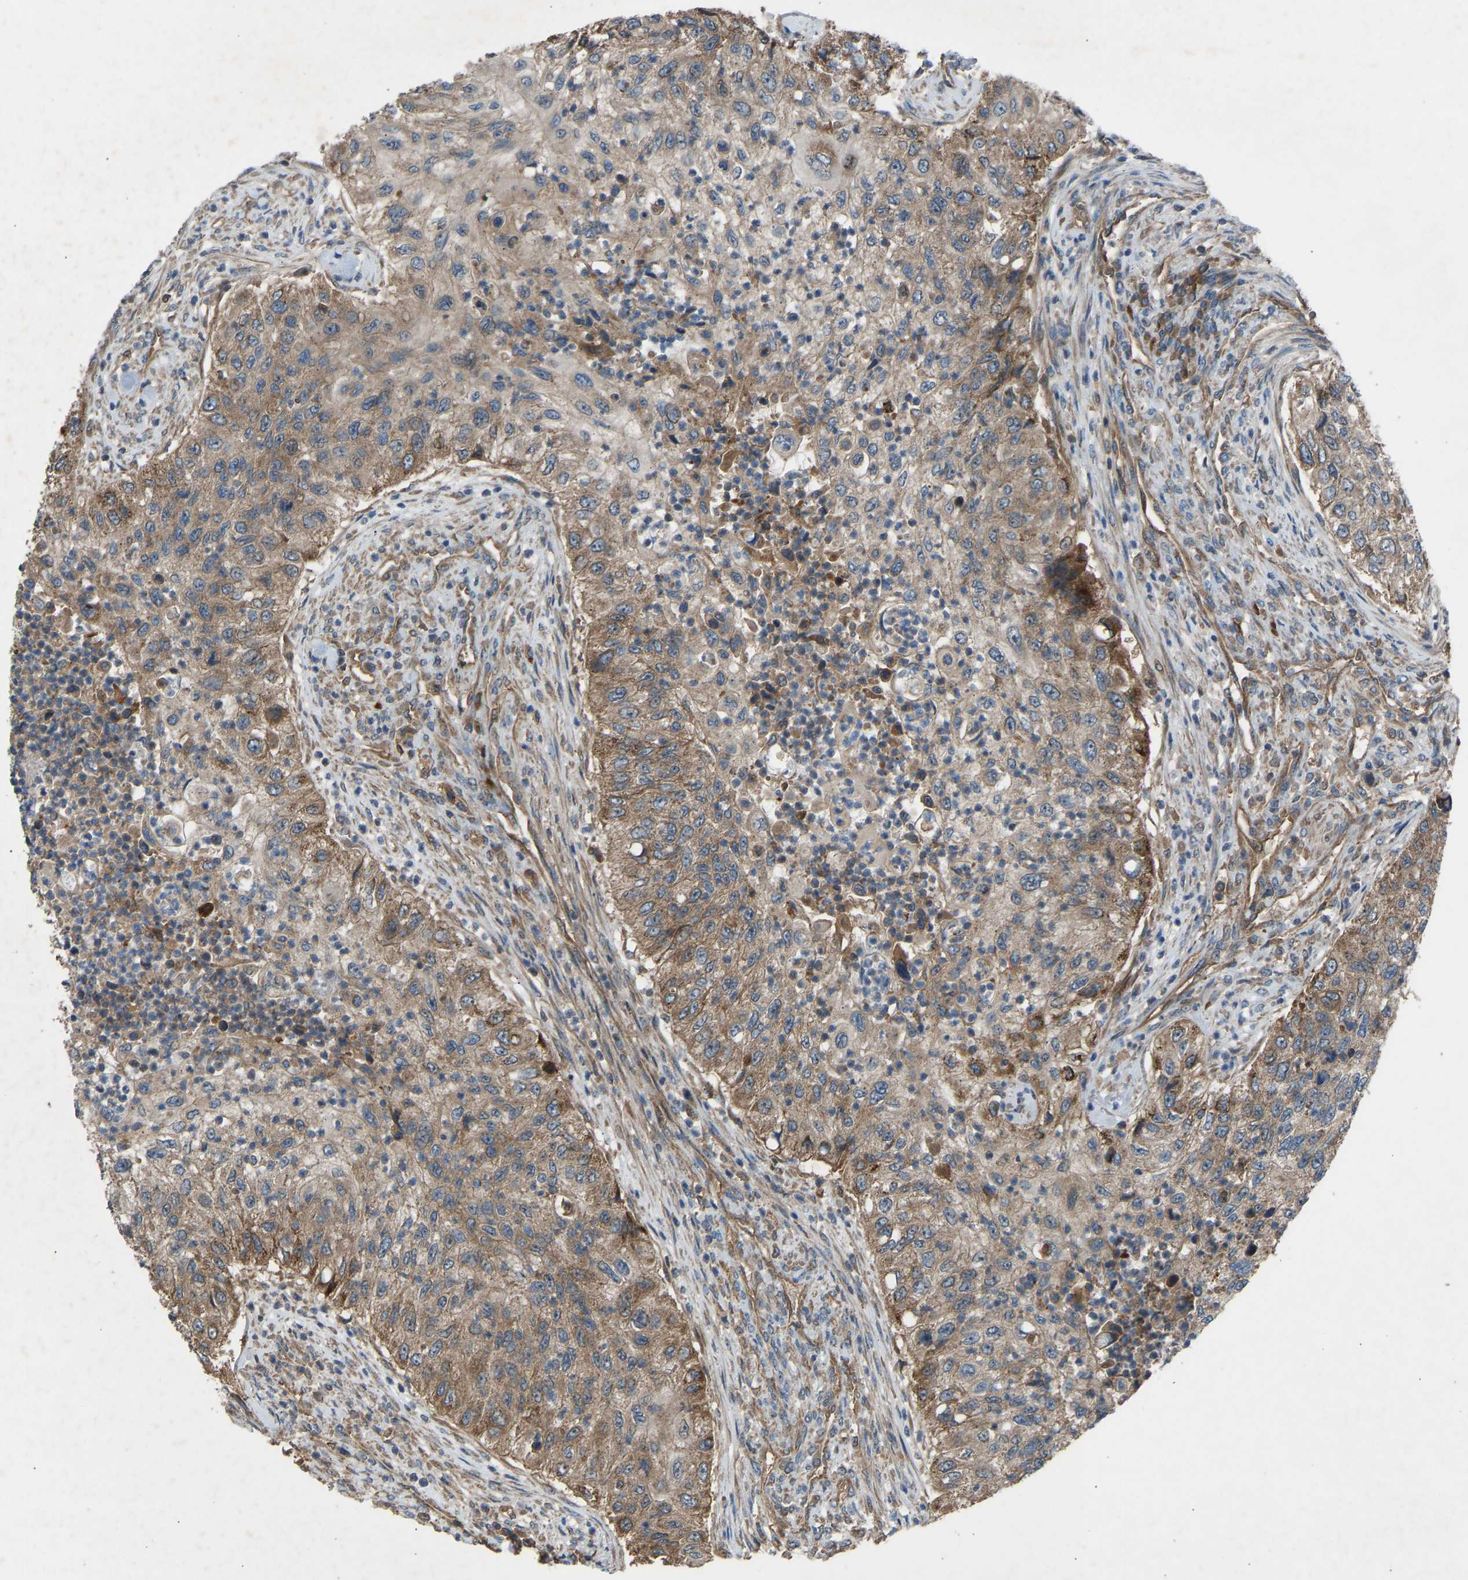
{"staining": {"intensity": "weak", "quantity": ">75%", "location": "cytoplasmic/membranous"}, "tissue": "urothelial cancer", "cell_type": "Tumor cells", "image_type": "cancer", "snomed": [{"axis": "morphology", "description": "Urothelial carcinoma, High grade"}, {"axis": "topography", "description": "Urinary bladder"}], "caption": "The photomicrograph demonstrates a brown stain indicating the presence of a protein in the cytoplasmic/membranous of tumor cells in urothelial cancer.", "gene": "GAS2L1", "patient": {"sex": "female", "age": 60}}